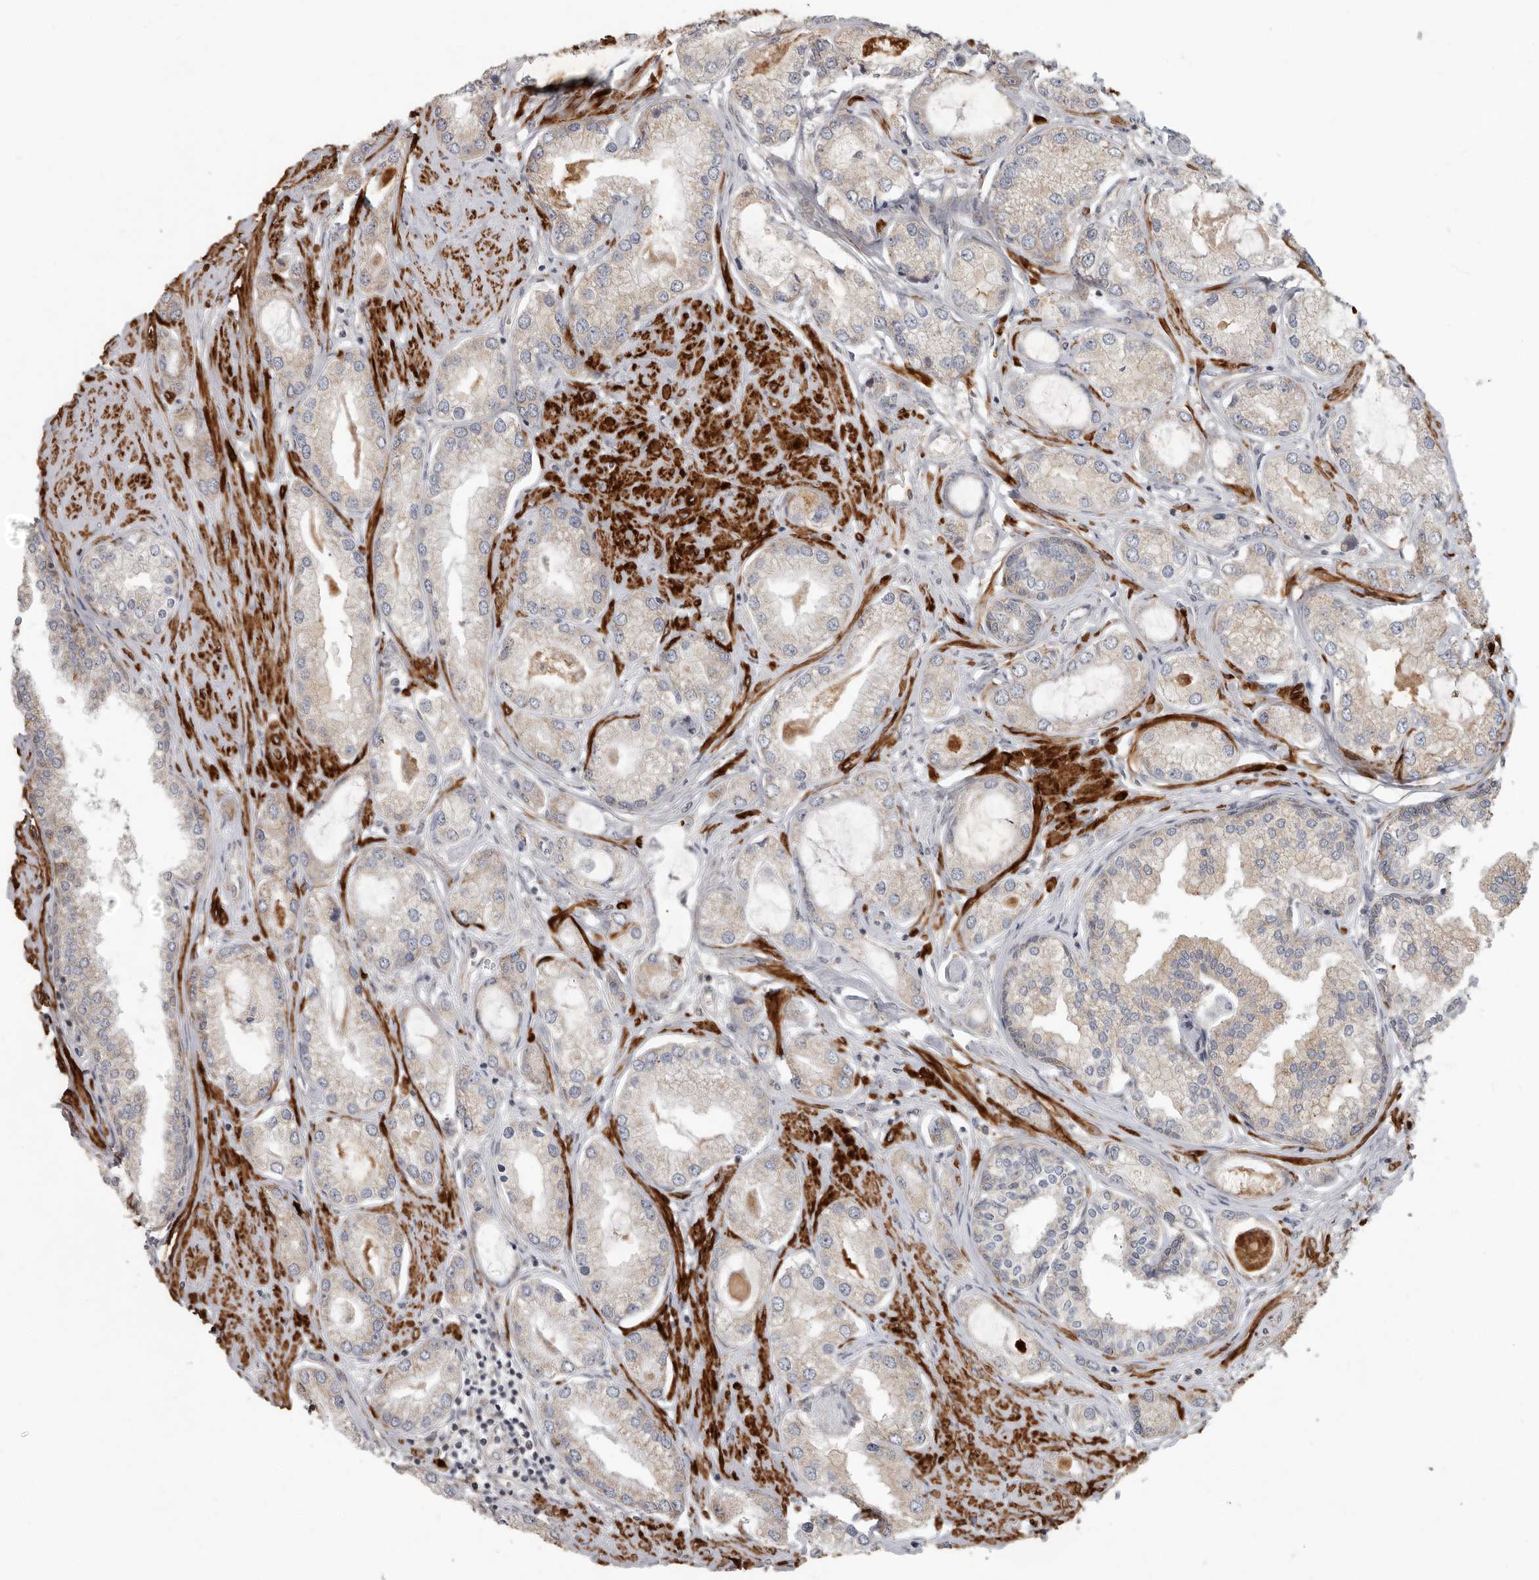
{"staining": {"intensity": "weak", "quantity": "<25%", "location": "cytoplasmic/membranous"}, "tissue": "prostate cancer", "cell_type": "Tumor cells", "image_type": "cancer", "snomed": [{"axis": "morphology", "description": "Adenocarcinoma, Low grade"}, {"axis": "topography", "description": "Prostate"}], "caption": "Prostate cancer (low-grade adenocarcinoma) was stained to show a protein in brown. There is no significant staining in tumor cells. (DAB (3,3'-diaminobenzidine) immunohistochemistry with hematoxylin counter stain).", "gene": "UNK", "patient": {"sex": "male", "age": 62}}